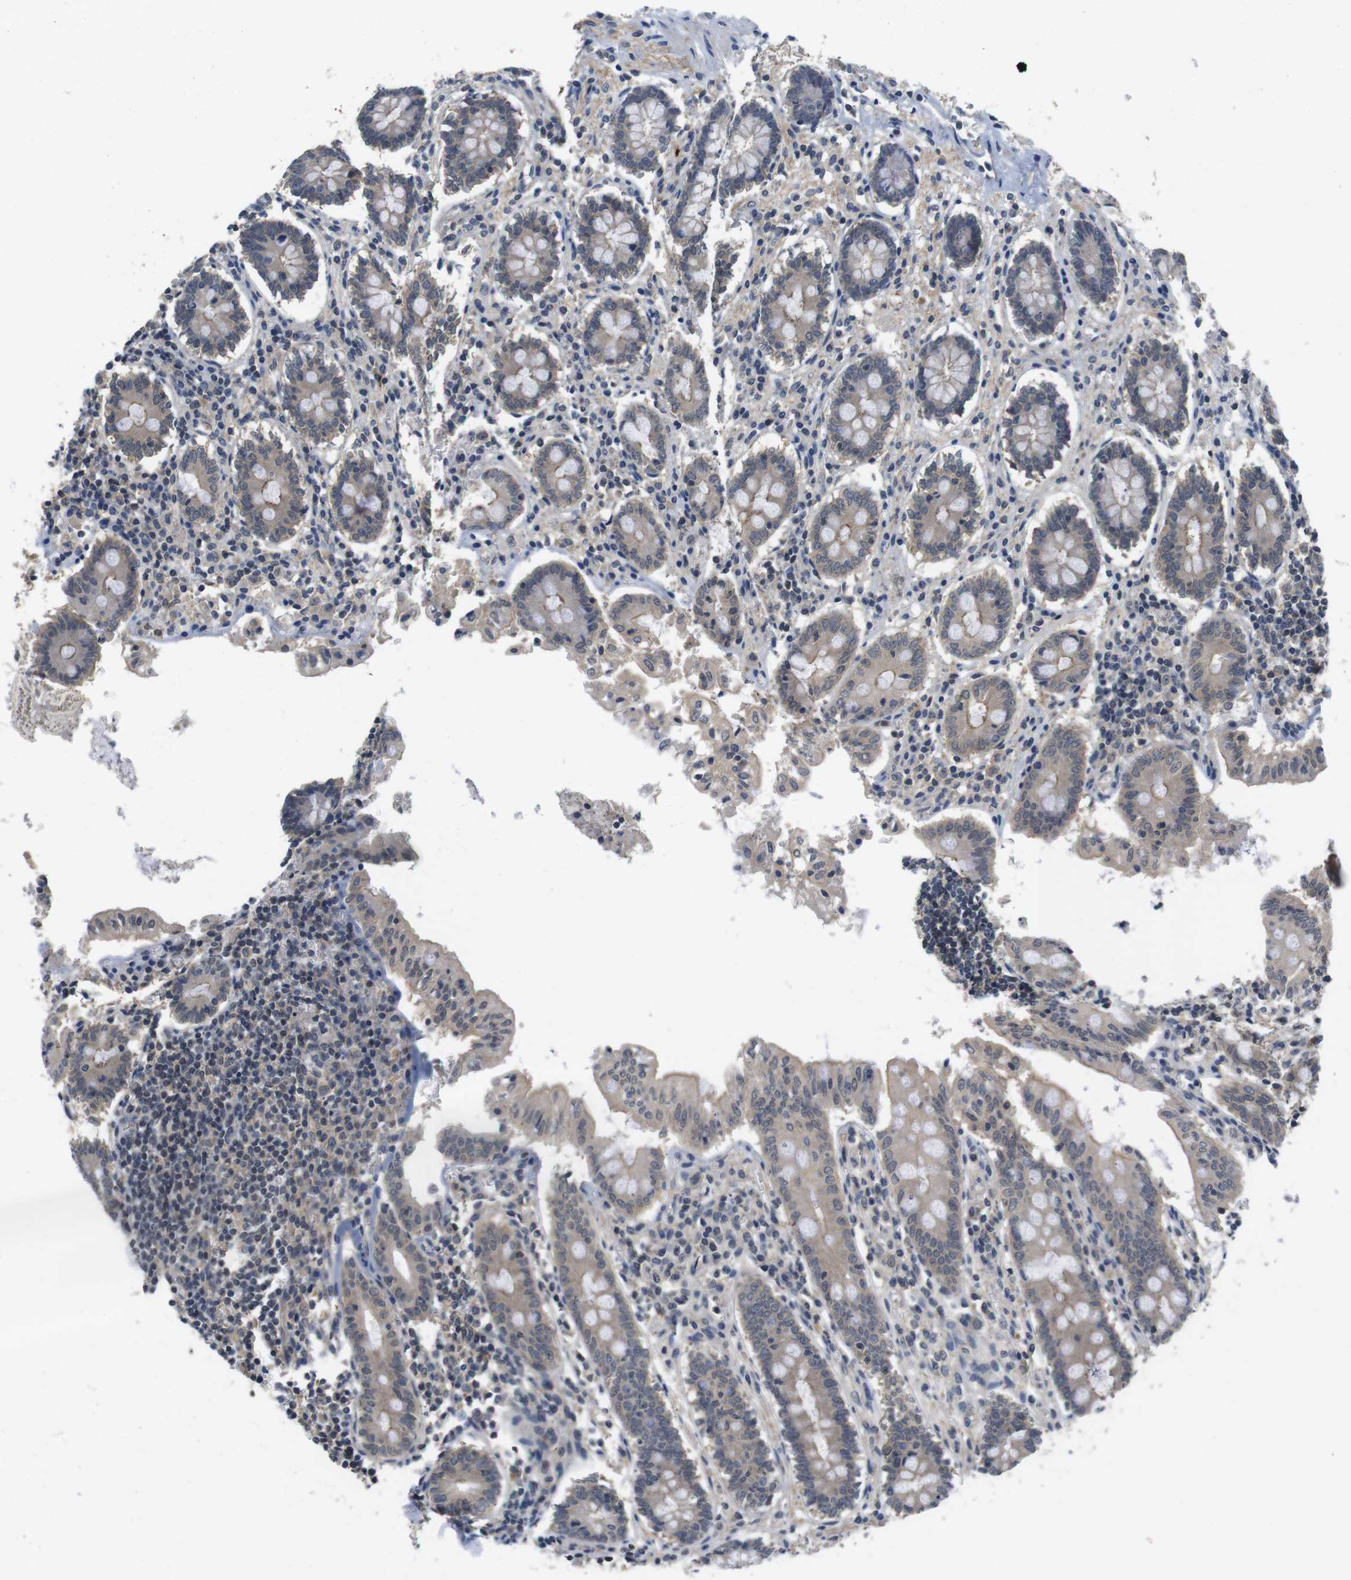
{"staining": {"intensity": "weak", "quantity": ">75%", "location": "cytoplasmic/membranous"}, "tissue": "appendix", "cell_type": "Glandular cells", "image_type": "normal", "snomed": [{"axis": "morphology", "description": "Normal tissue, NOS"}, {"axis": "topography", "description": "Appendix"}], "caption": "High-magnification brightfield microscopy of normal appendix stained with DAB (brown) and counterstained with hematoxylin (blue). glandular cells exhibit weak cytoplasmic/membranous expression is present in about>75% of cells.", "gene": "FADD", "patient": {"sex": "female", "age": 50}}